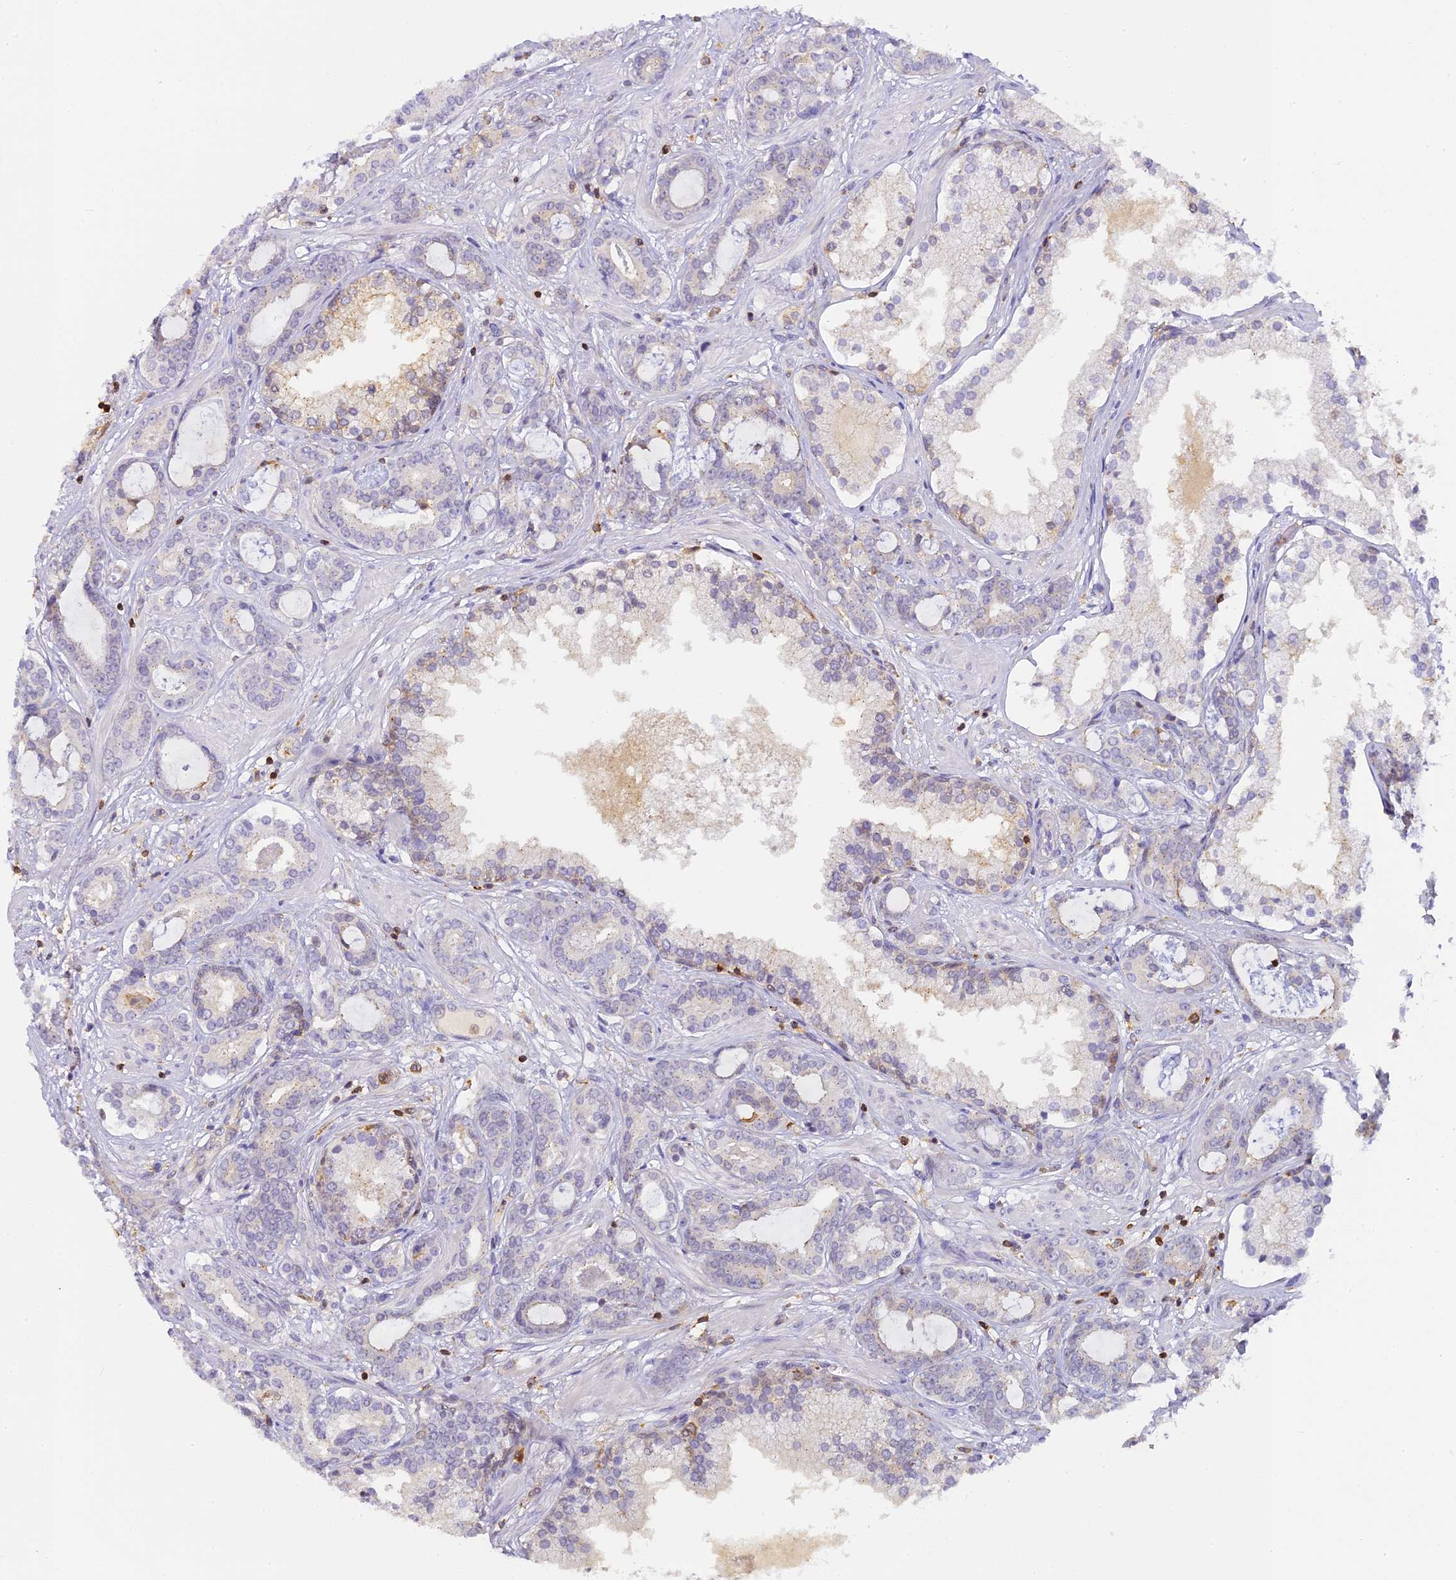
{"staining": {"intensity": "negative", "quantity": "none", "location": "none"}, "tissue": "prostate cancer", "cell_type": "Tumor cells", "image_type": "cancer", "snomed": [{"axis": "morphology", "description": "Adenocarcinoma, High grade"}, {"axis": "topography", "description": "Prostate"}], "caption": "IHC photomicrograph of adenocarcinoma (high-grade) (prostate) stained for a protein (brown), which shows no positivity in tumor cells. (Brightfield microscopy of DAB immunohistochemistry at high magnification).", "gene": "FYB1", "patient": {"sex": "male", "age": 58}}